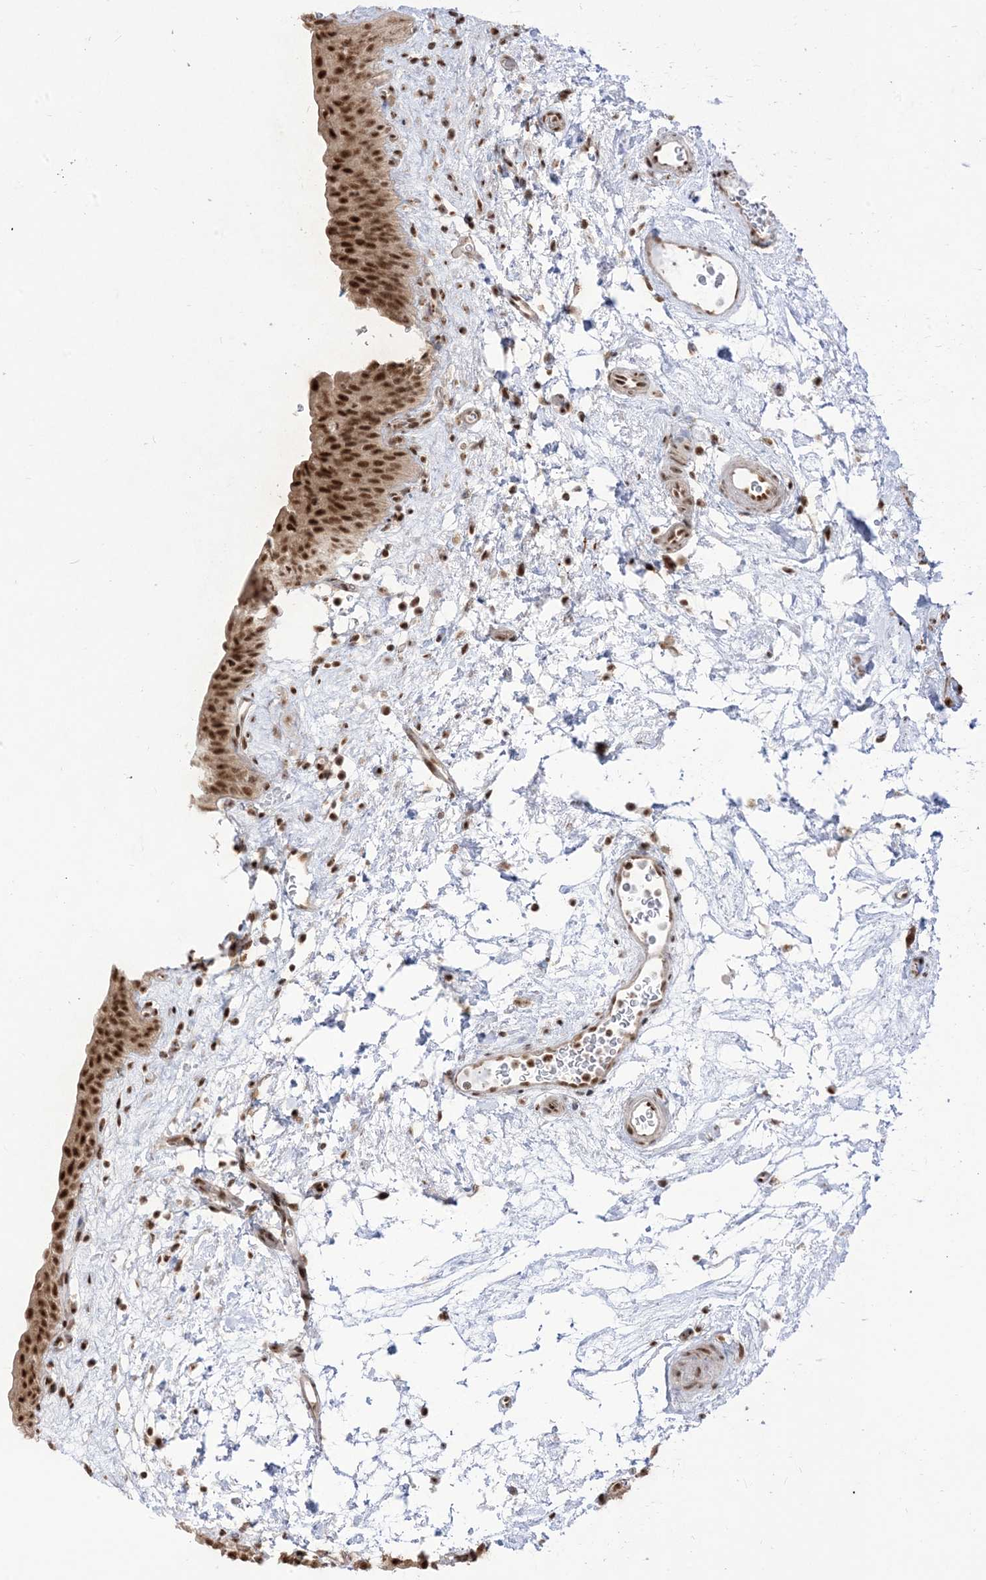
{"staining": {"intensity": "strong", "quantity": ">75%", "location": "nuclear"}, "tissue": "urinary bladder", "cell_type": "Urothelial cells", "image_type": "normal", "snomed": [{"axis": "morphology", "description": "Normal tissue, NOS"}, {"axis": "topography", "description": "Urinary bladder"}], "caption": "Immunohistochemistry photomicrograph of benign urinary bladder: urinary bladder stained using IHC reveals high levels of strong protein expression localized specifically in the nuclear of urothelial cells, appearing as a nuclear brown color.", "gene": "ARGLU1", "patient": {"sex": "male", "age": 83}}